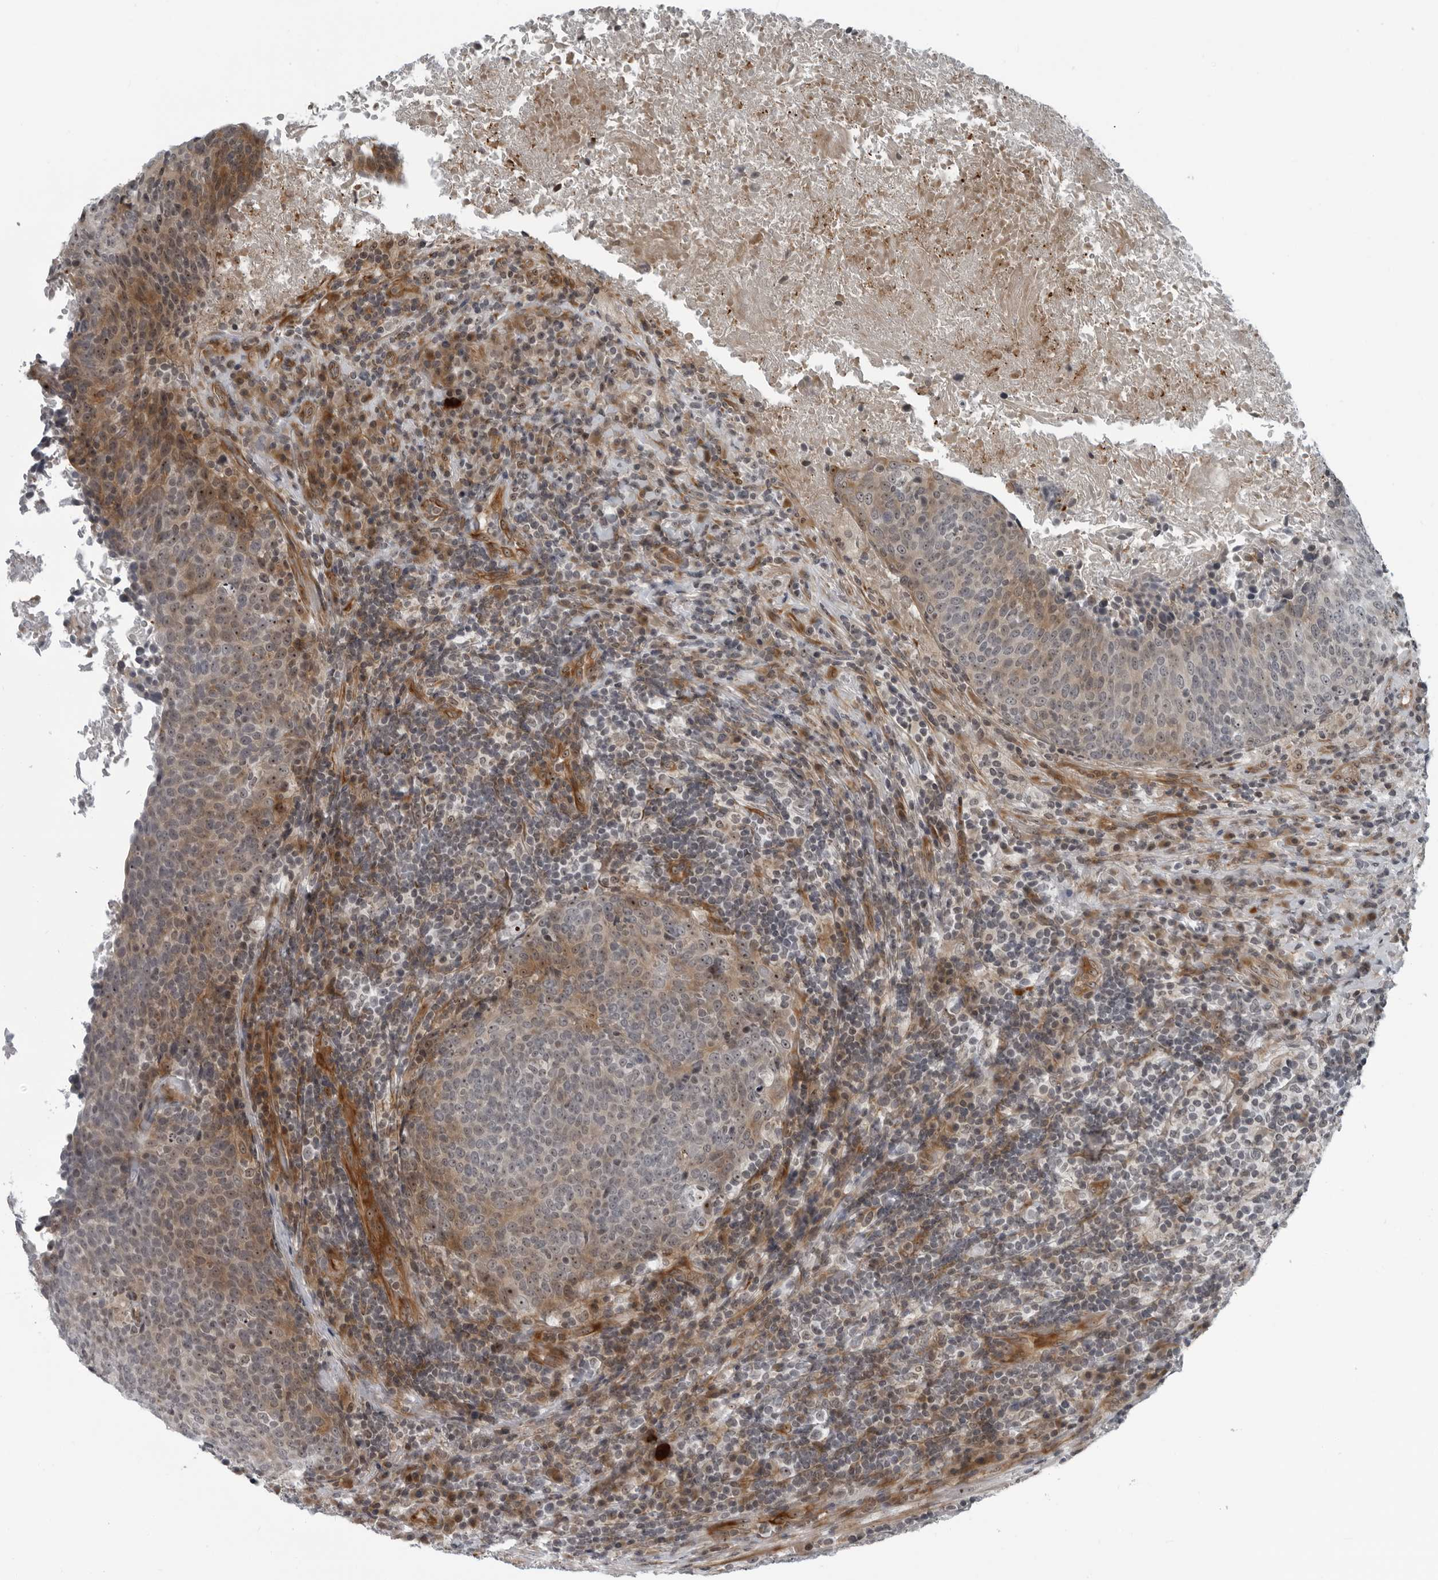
{"staining": {"intensity": "moderate", "quantity": "<25%", "location": "nuclear"}, "tissue": "head and neck cancer", "cell_type": "Tumor cells", "image_type": "cancer", "snomed": [{"axis": "morphology", "description": "Squamous cell carcinoma, NOS"}, {"axis": "morphology", "description": "Squamous cell carcinoma, metastatic, NOS"}, {"axis": "topography", "description": "Lymph node"}, {"axis": "topography", "description": "Head-Neck"}], "caption": "A high-resolution micrograph shows IHC staining of head and neck cancer, which shows moderate nuclear staining in approximately <25% of tumor cells.", "gene": "FAM102B", "patient": {"sex": "male", "age": 62}}